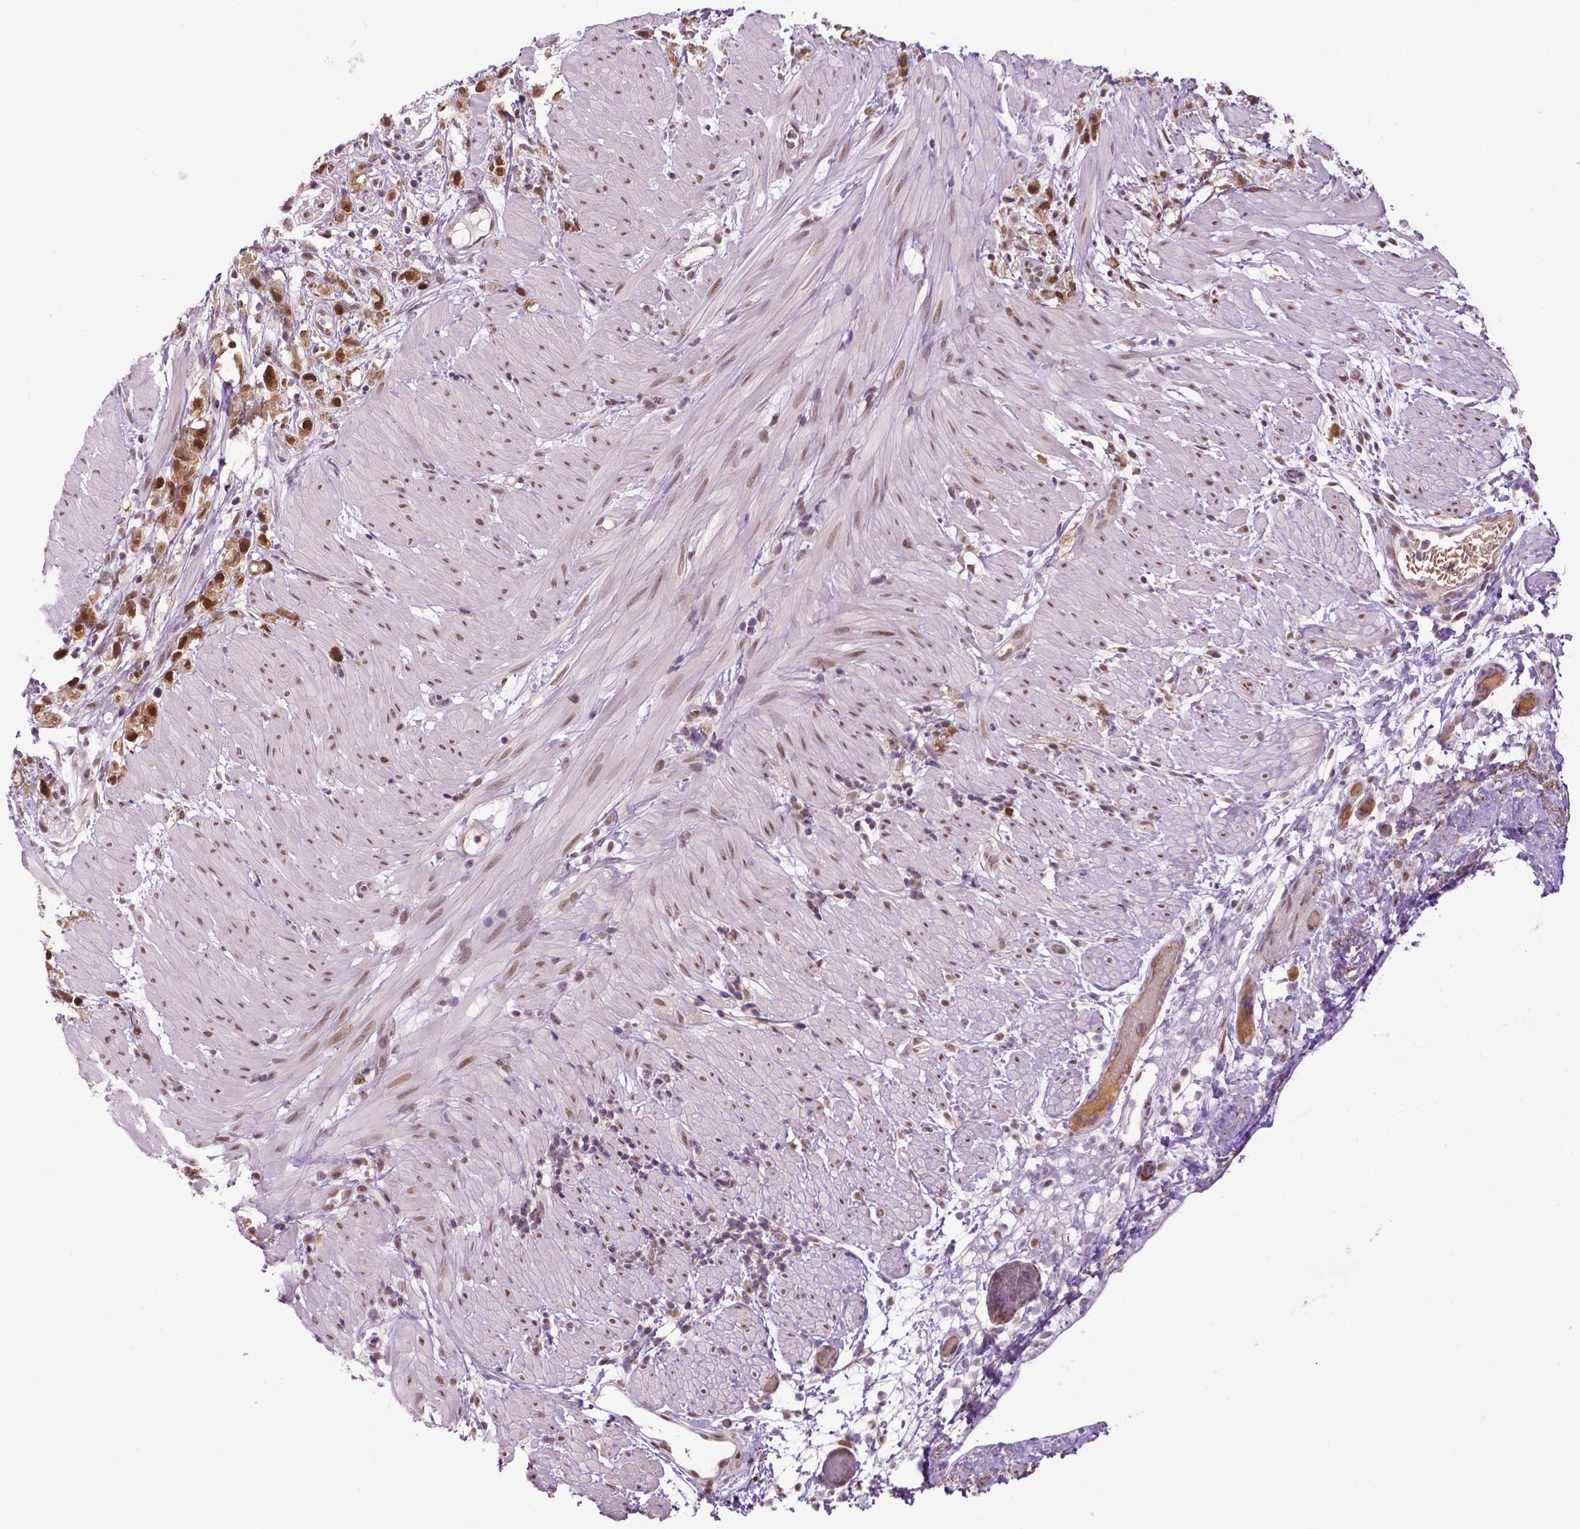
{"staining": {"intensity": "strong", "quantity": ">75%", "location": "nuclear"}, "tissue": "stomach cancer", "cell_type": "Tumor cells", "image_type": "cancer", "snomed": [{"axis": "morphology", "description": "Adenocarcinoma, NOS"}, {"axis": "topography", "description": "Stomach"}], "caption": "Immunohistochemistry (DAB) staining of human adenocarcinoma (stomach) reveals strong nuclear protein positivity in approximately >75% of tumor cells.", "gene": "UBQLN4", "patient": {"sex": "female", "age": 59}}